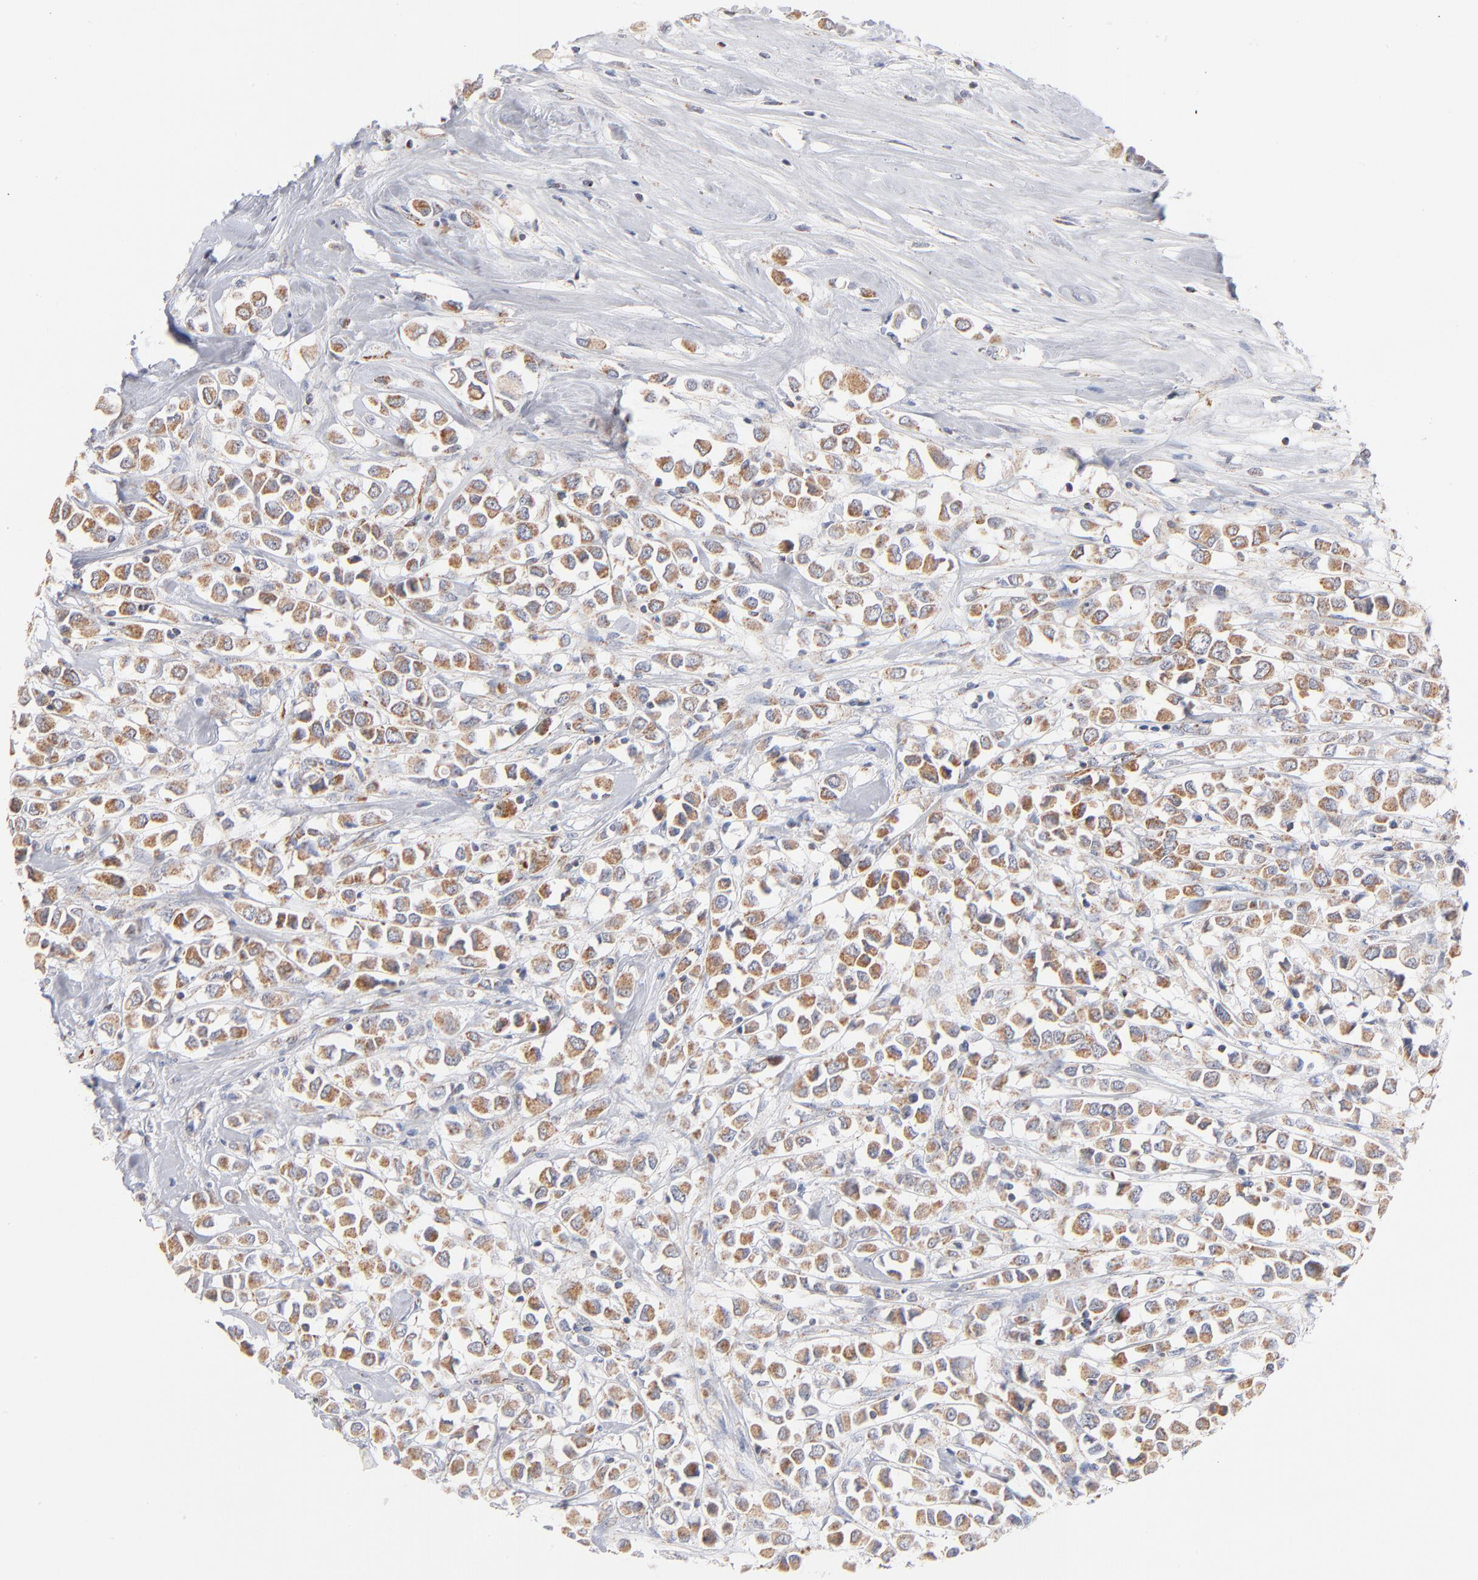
{"staining": {"intensity": "moderate", "quantity": ">75%", "location": "cytoplasmic/membranous"}, "tissue": "breast cancer", "cell_type": "Tumor cells", "image_type": "cancer", "snomed": [{"axis": "morphology", "description": "Duct carcinoma"}, {"axis": "topography", "description": "Breast"}], "caption": "IHC histopathology image of neoplastic tissue: human breast infiltrating ductal carcinoma stained using IHC exhibits medium levels of moderate protein expression localized specifically in the cytoplasmic/membranous of tumor cells, appearing as a cytoplasmic/membranous brown color.", "gene": "MRPL58", "patient": {"sex": "female", "age": 61}}